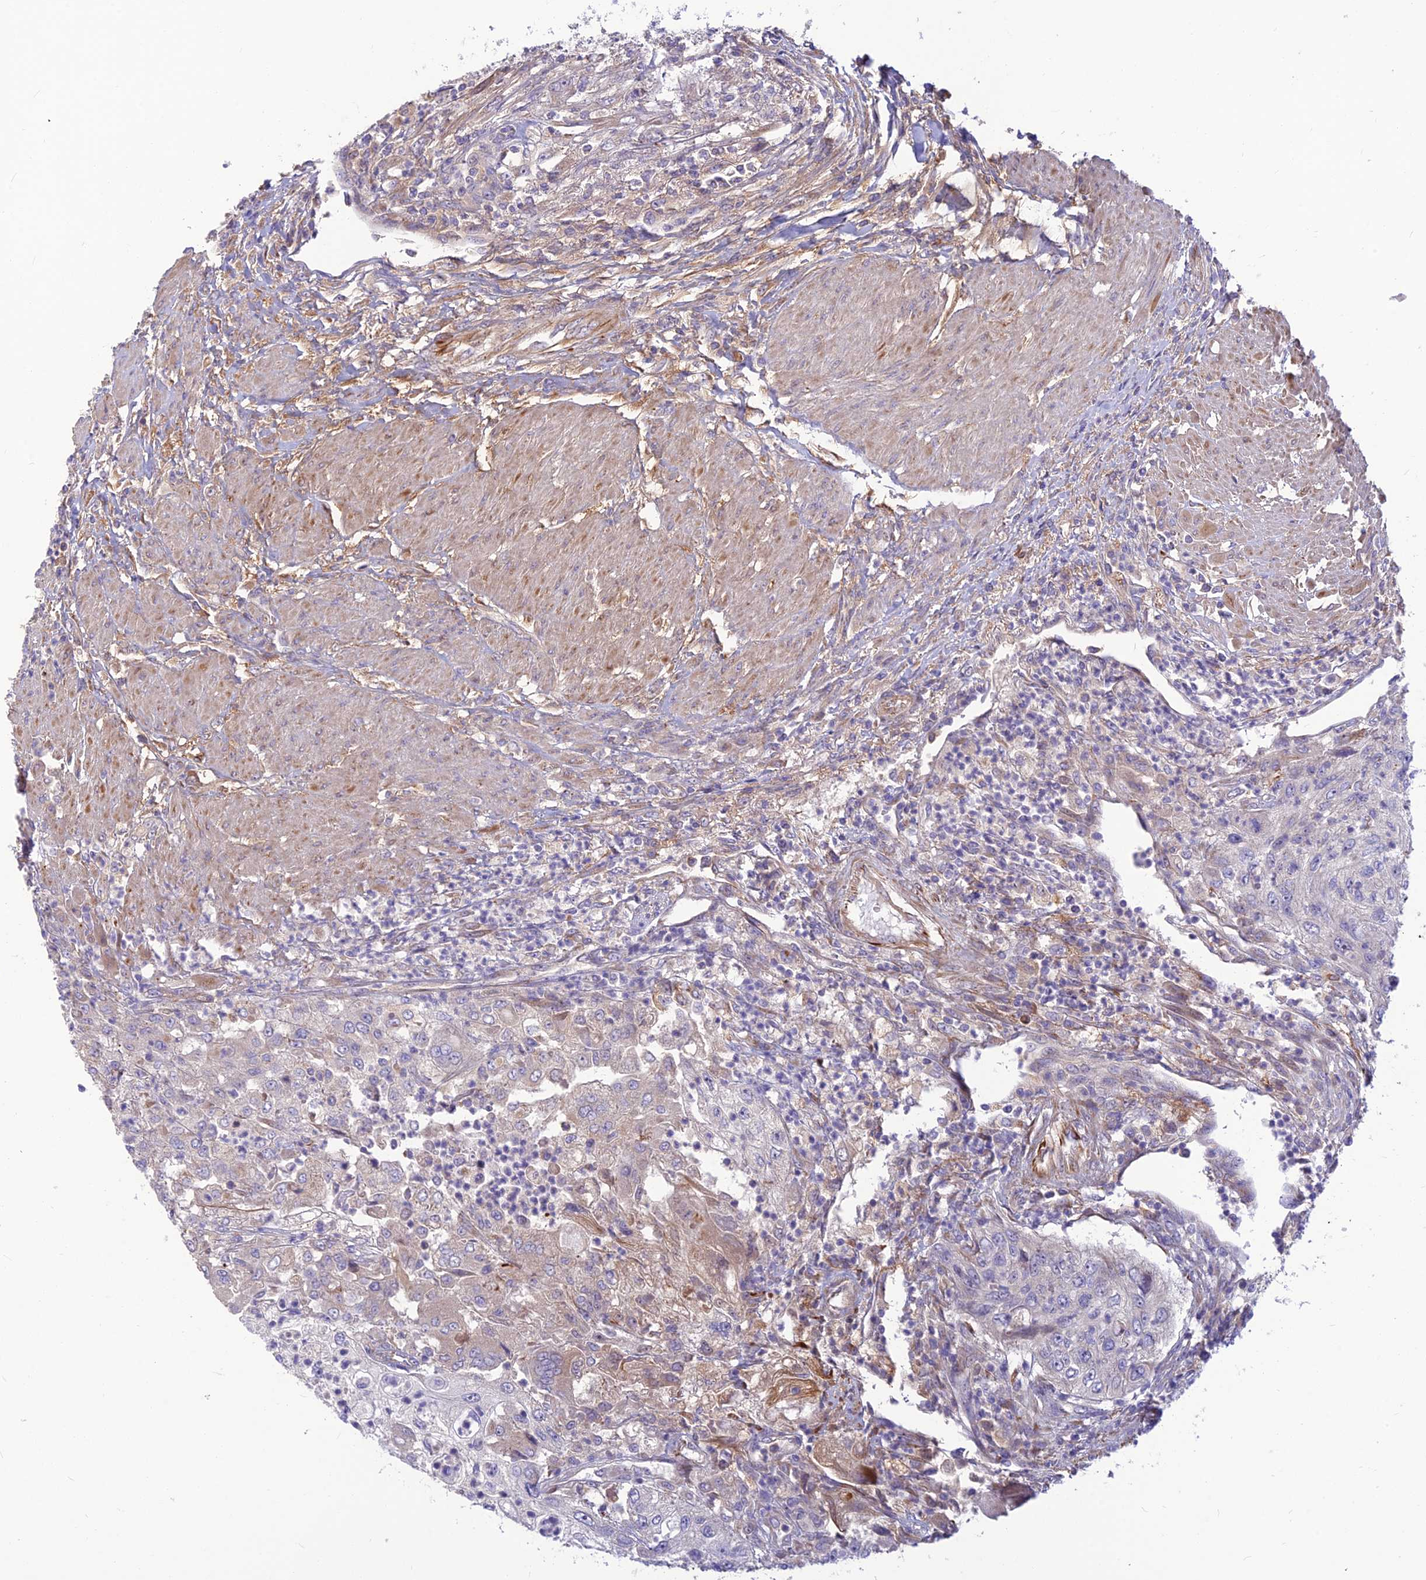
{"staining": {"intensity": "weak", "quantity": "<25%", "location": "cytoplasmic/membranous"}, "tissue": "urothelial cancer", "cell_type": "Tumor cells", "image_type": "cancer", "snomed": [{"axis": "morphology", "description": "Urothelial carcinoma, High grade"}, {"axis": "topography", "description": "Urinary bladder"}], "caption": "There is no significant positivity in tumor cells of urothelial carcinoma (high-grade).", "gene": "ST8SIA5", "patient": {"sex": "female", "age": 60}}